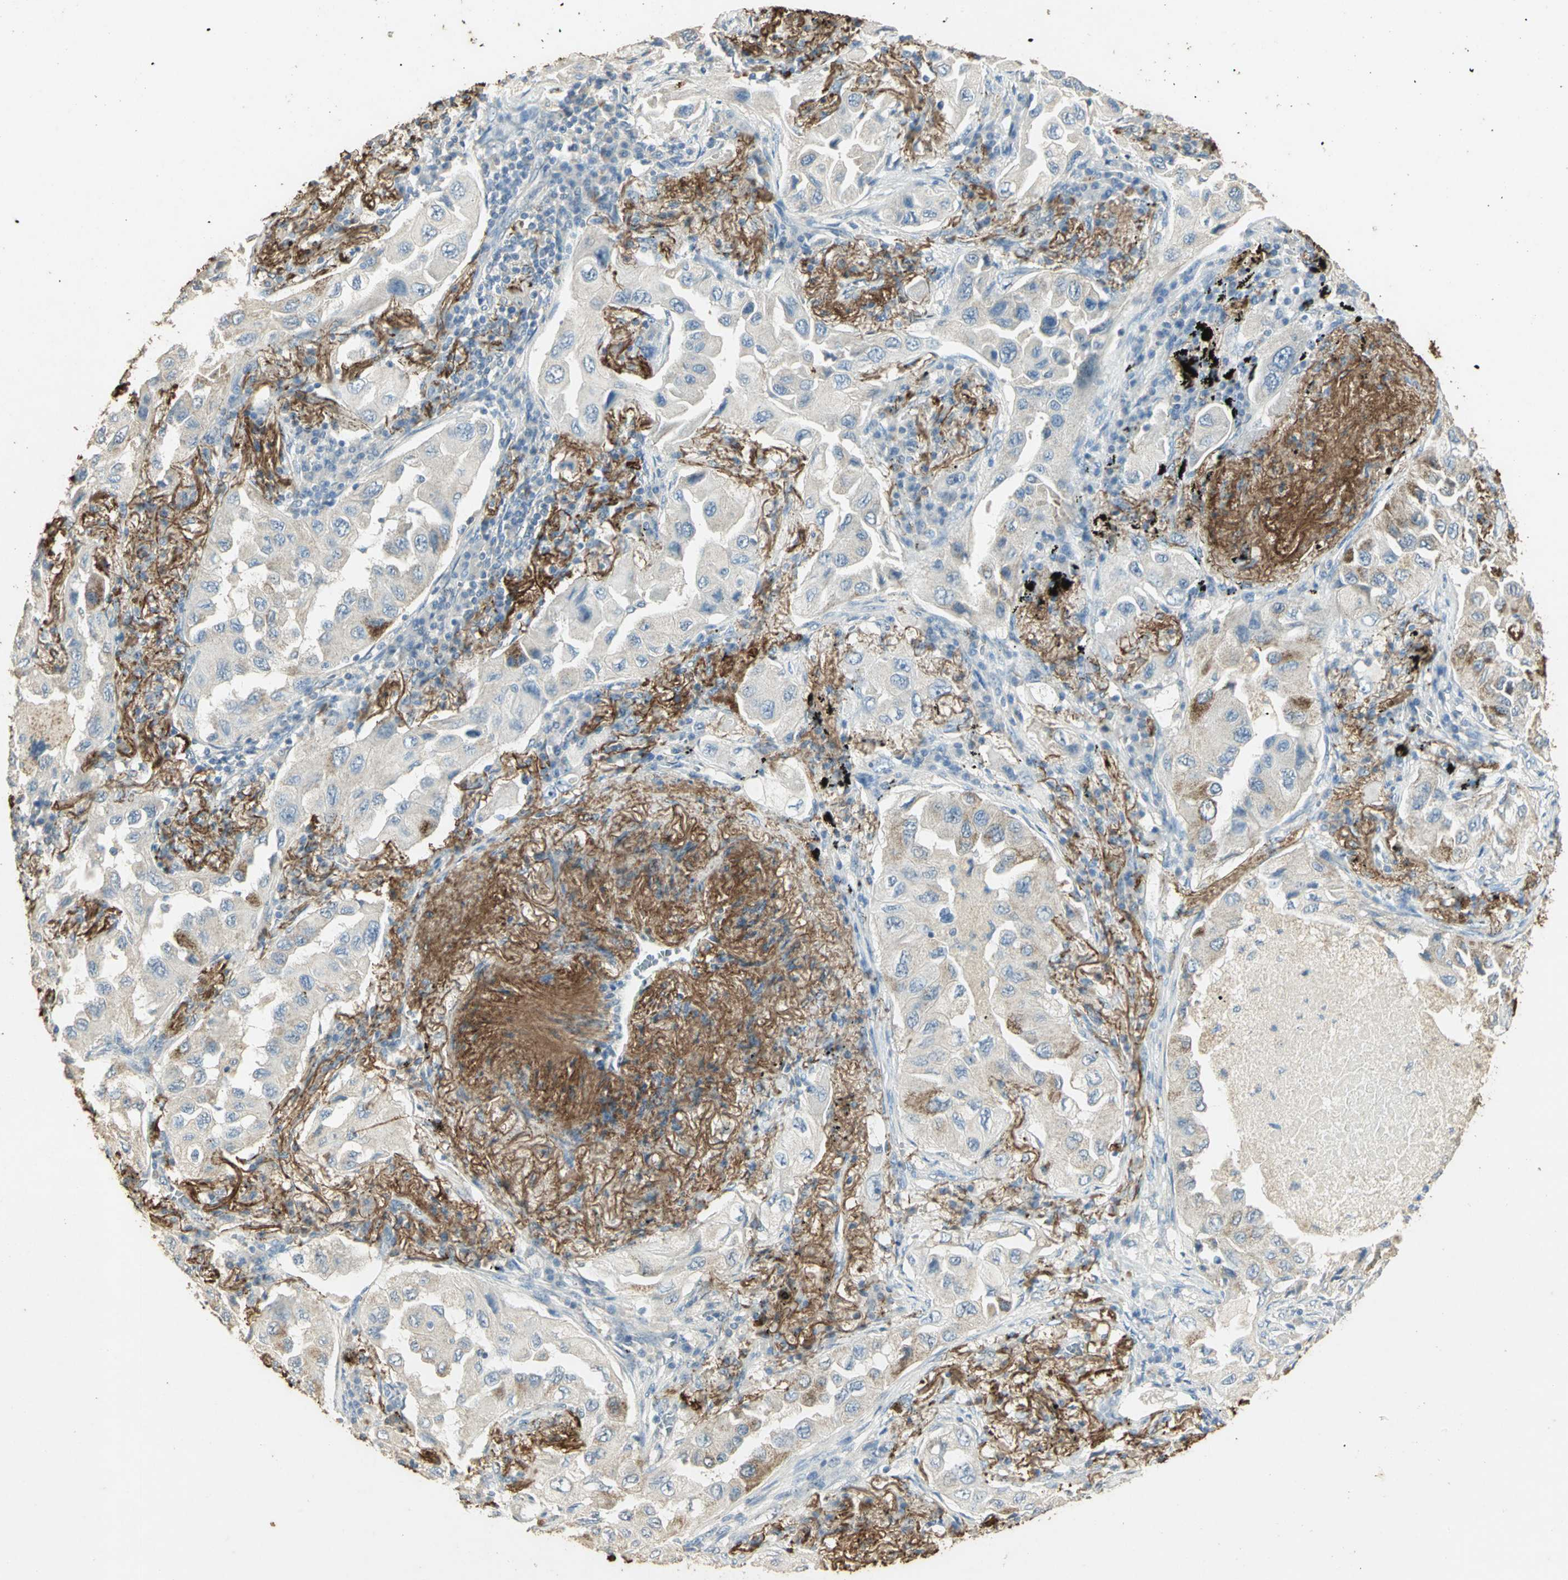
{"staining": {"intensity": "weak", "quantity": "<25%", "location": "cytoplasmic/membranous"}, "tissue": "lung cancer", "cell_type": "Tumor cells", "image_type": "cancer", "snomed": [{"axis": "morphology", "description": "Adenocarcinoma, NOS"}, {"axis": "topography", "description": "Lung"}], "caption": "This is an immunohistochemistry histopathology image of human lung cancer. There is no staining in tumor cells.", "gene": "ASB9", "patient": {"sex": "female", "age": 65}}